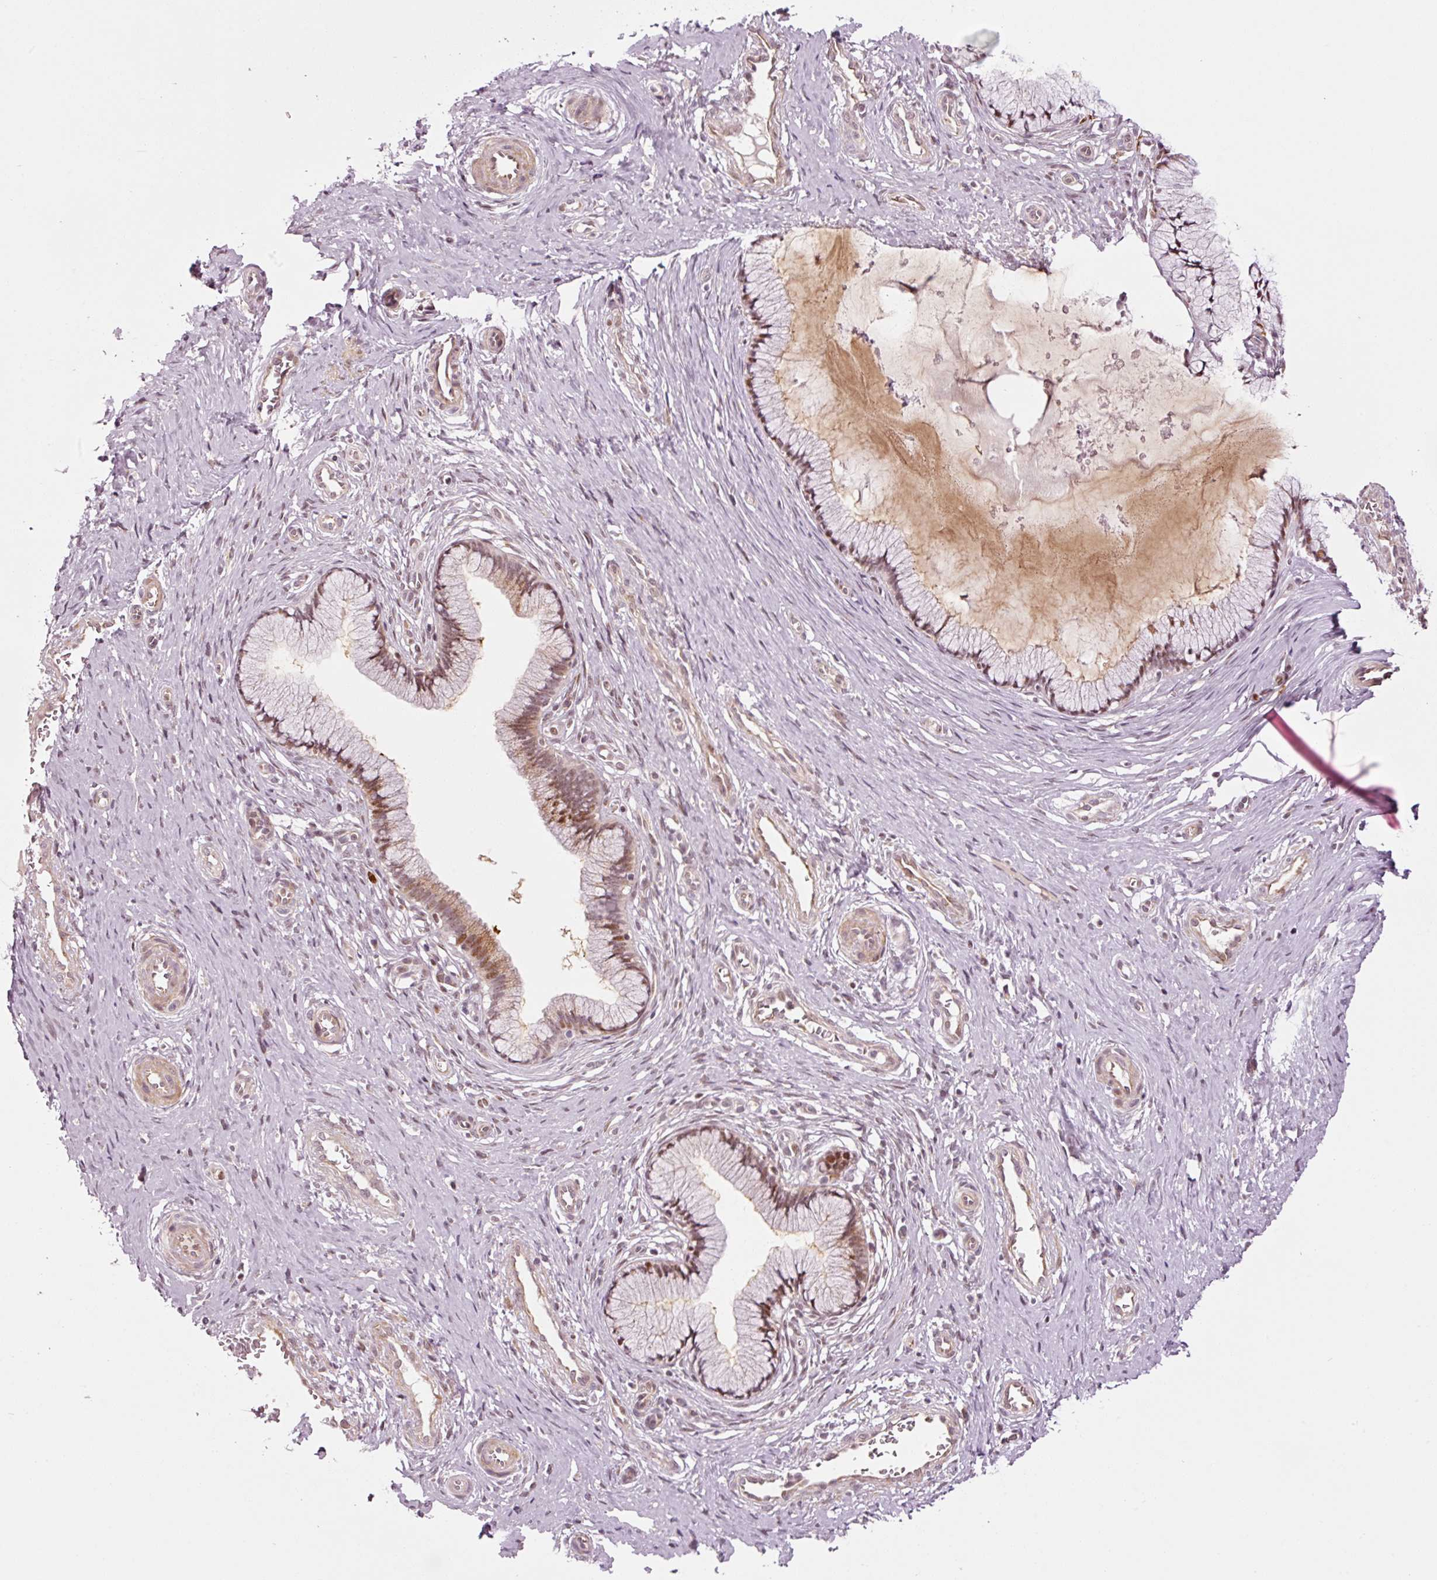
{"staining": {"intensity": "moderate", "quantity": ">75%", "location": "cytoplasmic/membranous,nuclear"}, "tissue": "cervix", "cell_type": "Glandular cells", "image_type": "normal", "snomed": [{"axis": "morphology", "description": "Normal tissue, NOS"}, {"axis": "topography", "description": "Cervix"}], "caption": "An image of cervix stained for a protein displays moderate cytoplasmic/membranous,nuclear brown staining in glandular cells. (Brightfield microscopy of DAB IHC at high magnification).", "gene": "ANKRD20A1", "patient": {"sex": "female", "age": 36}}